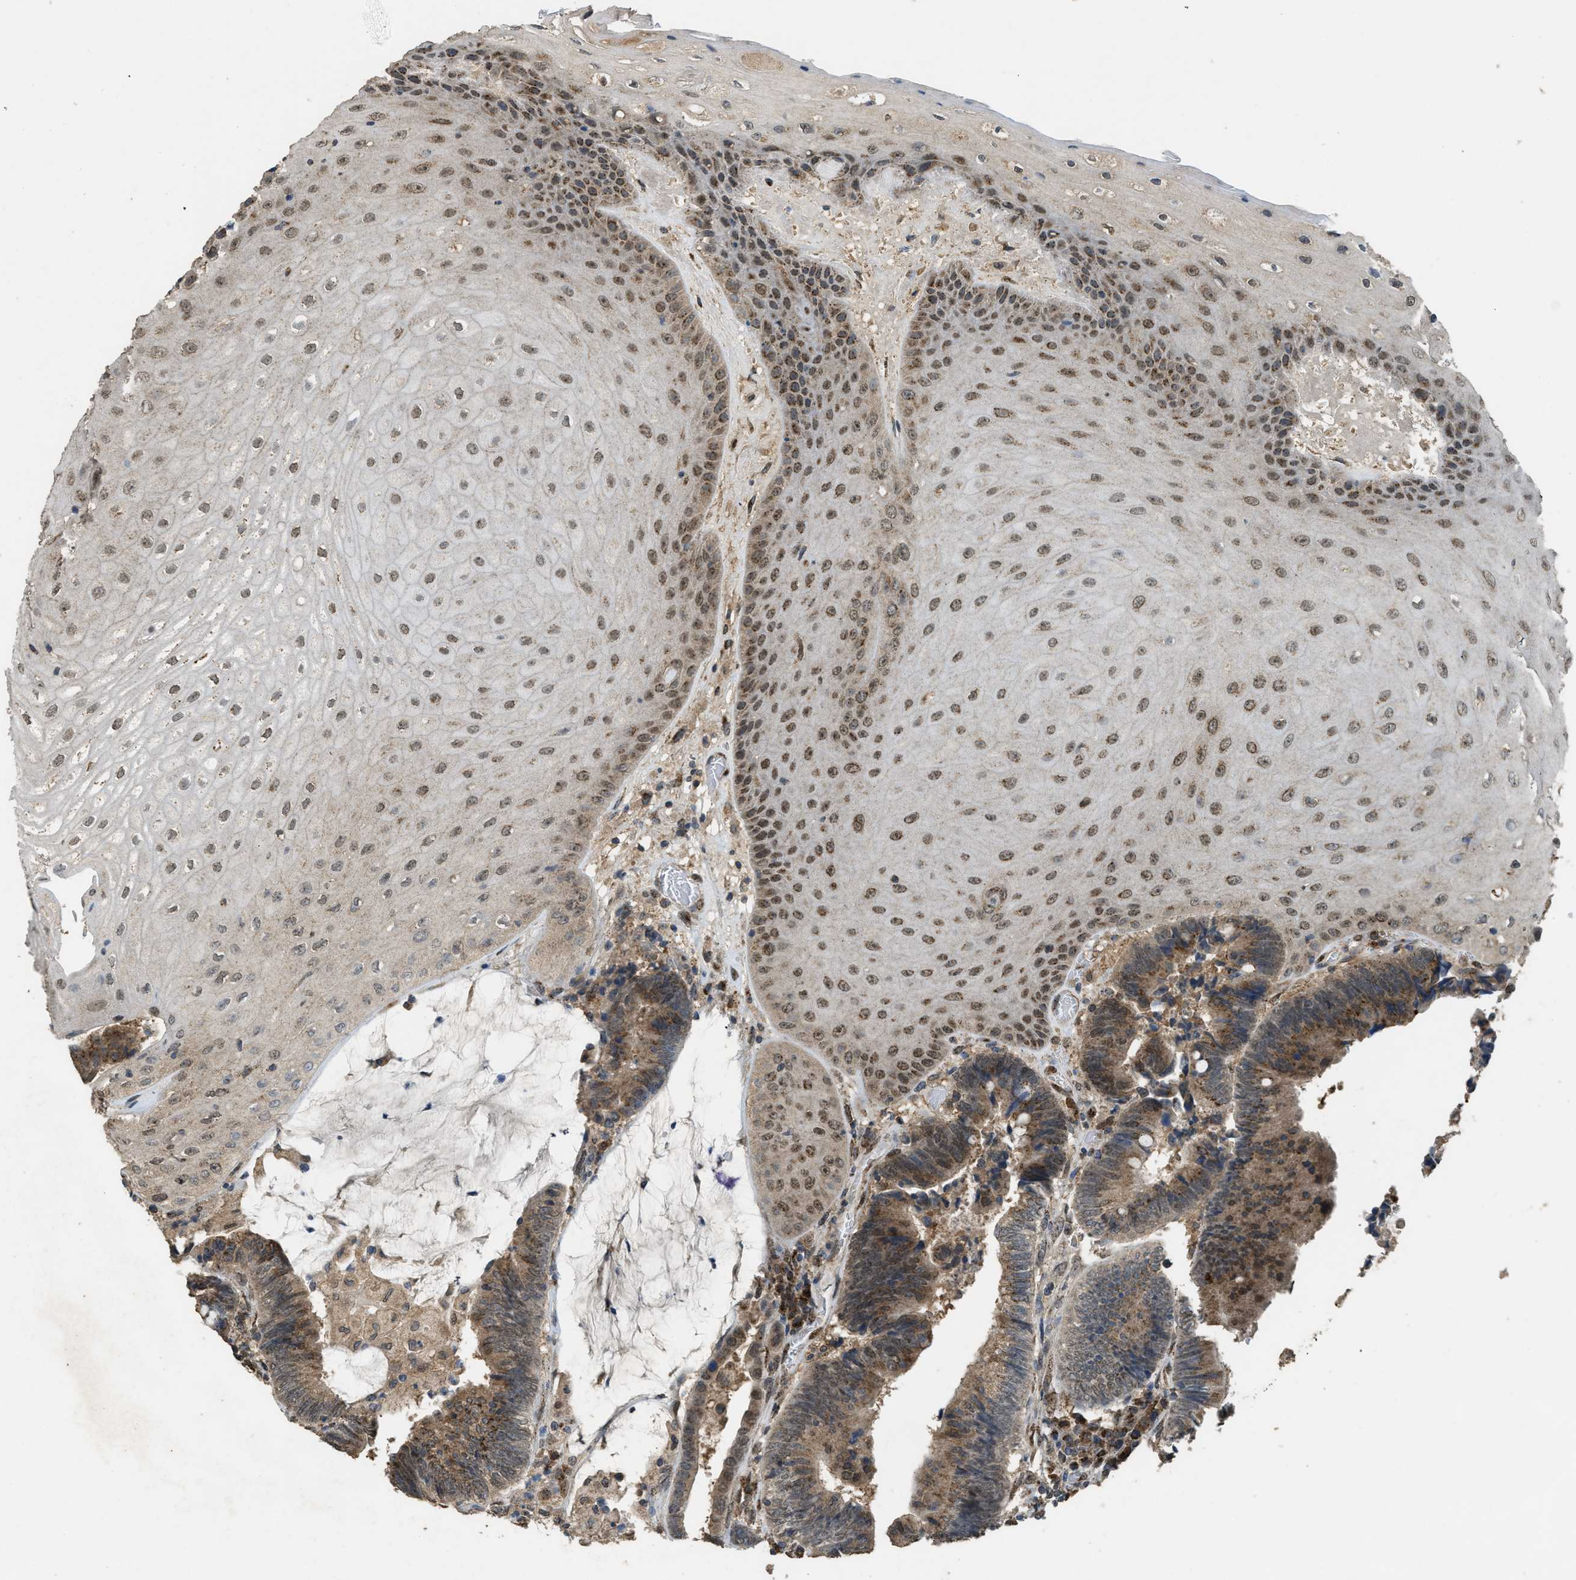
{"staining": {"intensity": "moderate", "quantity": ">75%", "location": "cytoplasmic/membranous,nuclear"}, "tissue": "colorectal cancer", "cell_type": "Tumor cells", "image_type": "cancer", "snomed": [{"axis": "morphology", "description": "Adenocarcinoma, NOS"}, {"axis": "topography", "description": "Rectum"}, {"axis": "topography", "description": "Anal"}], "caption": "Colorectal cancer stained with a protein marker displays moderate staining in tumor cells.", "gene": "IPO7", "patient": {"sex": "female", "age": 89}}